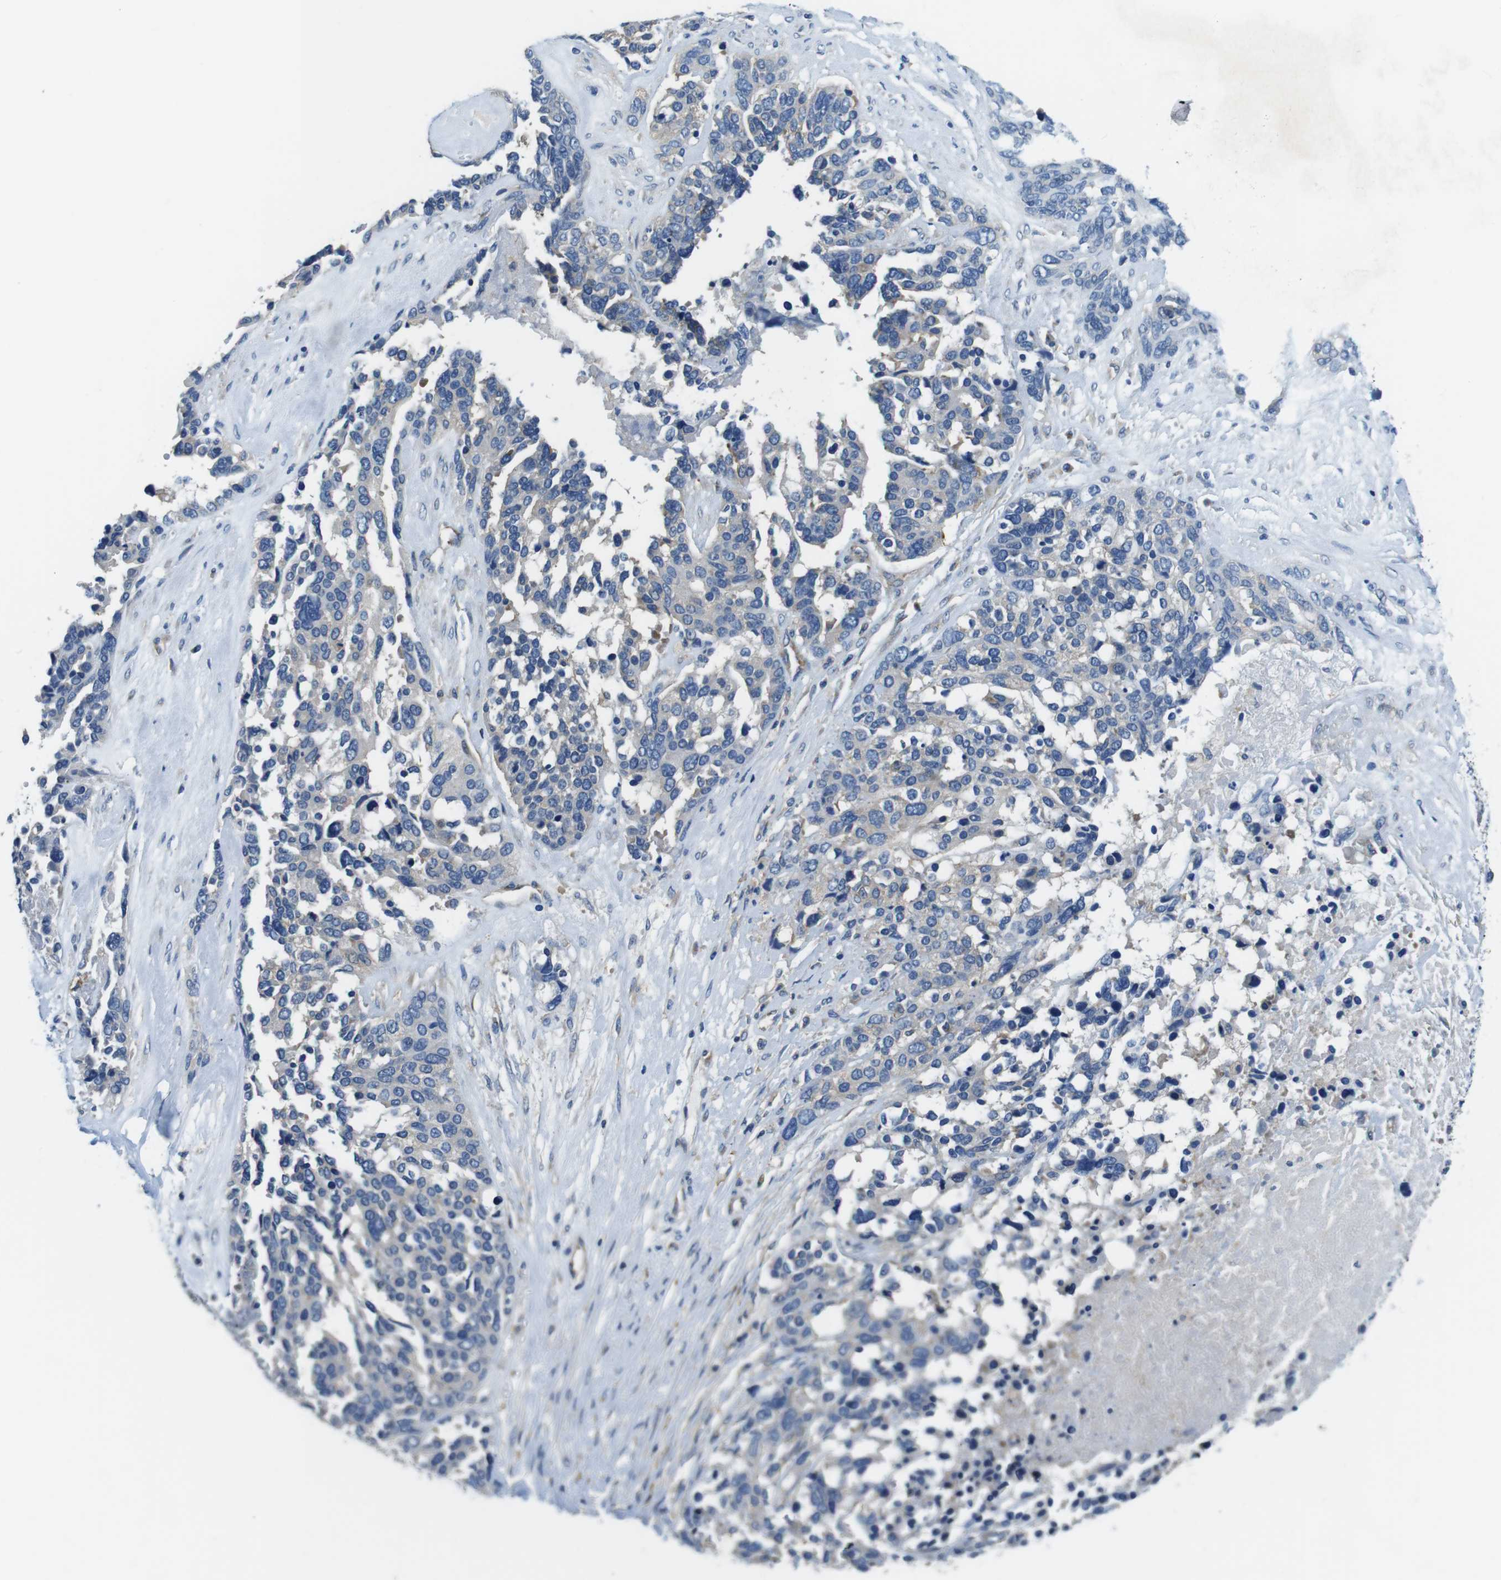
{"staining": {"intensity": "weak", "quantity": "25%-75%", "location": "cytoplasmic/membranous"}, "tissue": "ovarian cancer", "cell_type": "Tumor cells", "image_type": "cancer", "snomed": [{"axis": "morphology", "description": "Cystadenocarcinoma, serous, NOS"}, {"axis": "topography", "description": "Ovary"}], "caption": "Immunohistochemical staining of ovarian cancer exhibits low levels of weak cytoplasmic/membranous positivity in about 25%-75% of tumor cells.", "gene": "DENND4C", "patient": {"sex": "female", "age": 44}}